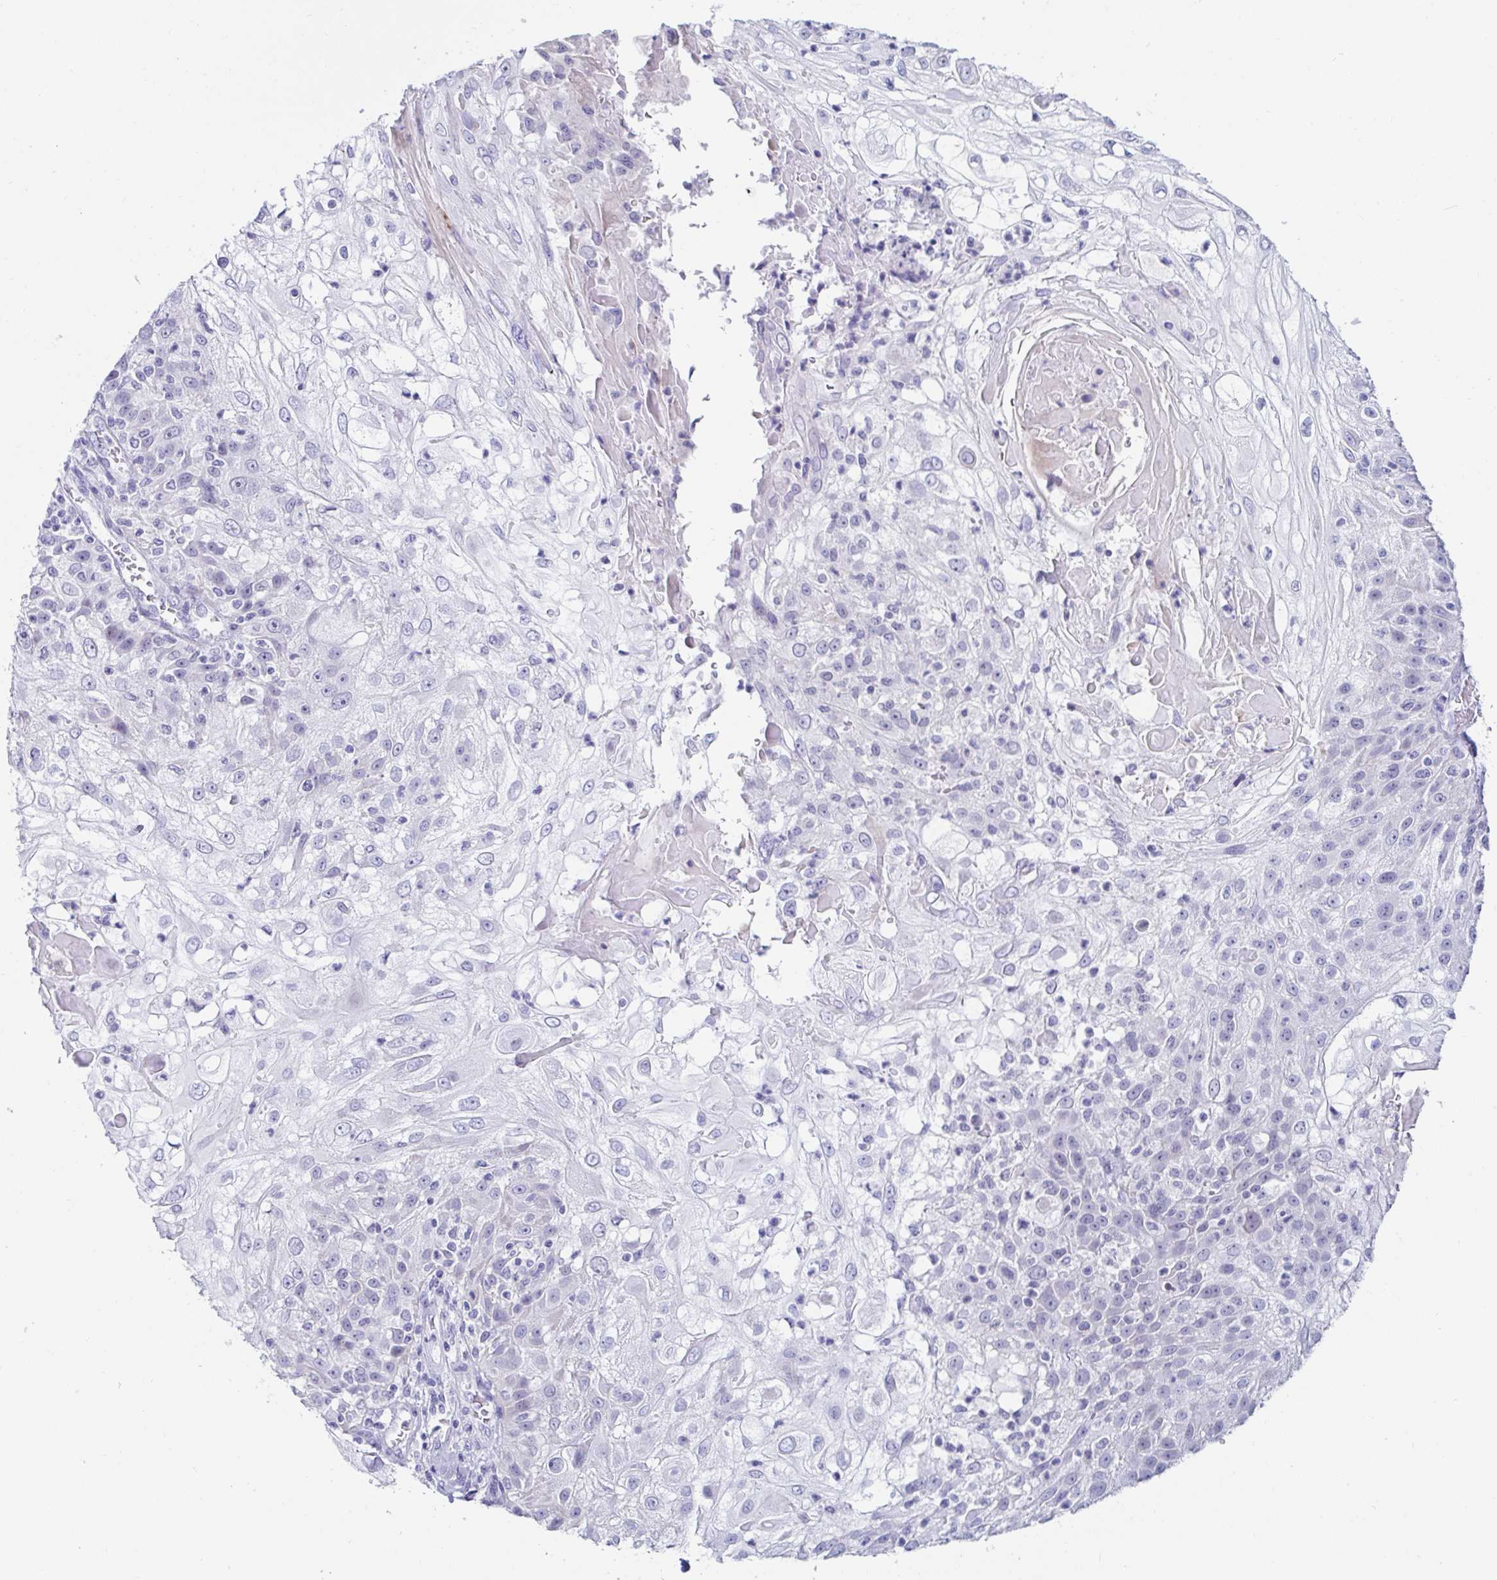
{"staining": {"intensity": "negative", "quantity": "none", "location": "none"}, "tissue": "skin cancer", "cell_type": "Tumor cells", "image_type": "cancer", "snomed": [{"axis": "morphology", "description": "Normal tissue, NOS"}, {"axis": "morphology", "description": "Squamous cell carcinoma, NOS"}, {"axis": "topography", "description": "Skin"}], "caption": "Immunohistochemistry (IHC) histopathology image of human squamous cell carcinoma (skin) stained for a protein (brown), which shows no expression in tumor cells.", "gene": "OR10K1", "patient": {"sex": "female", "age": 83}}